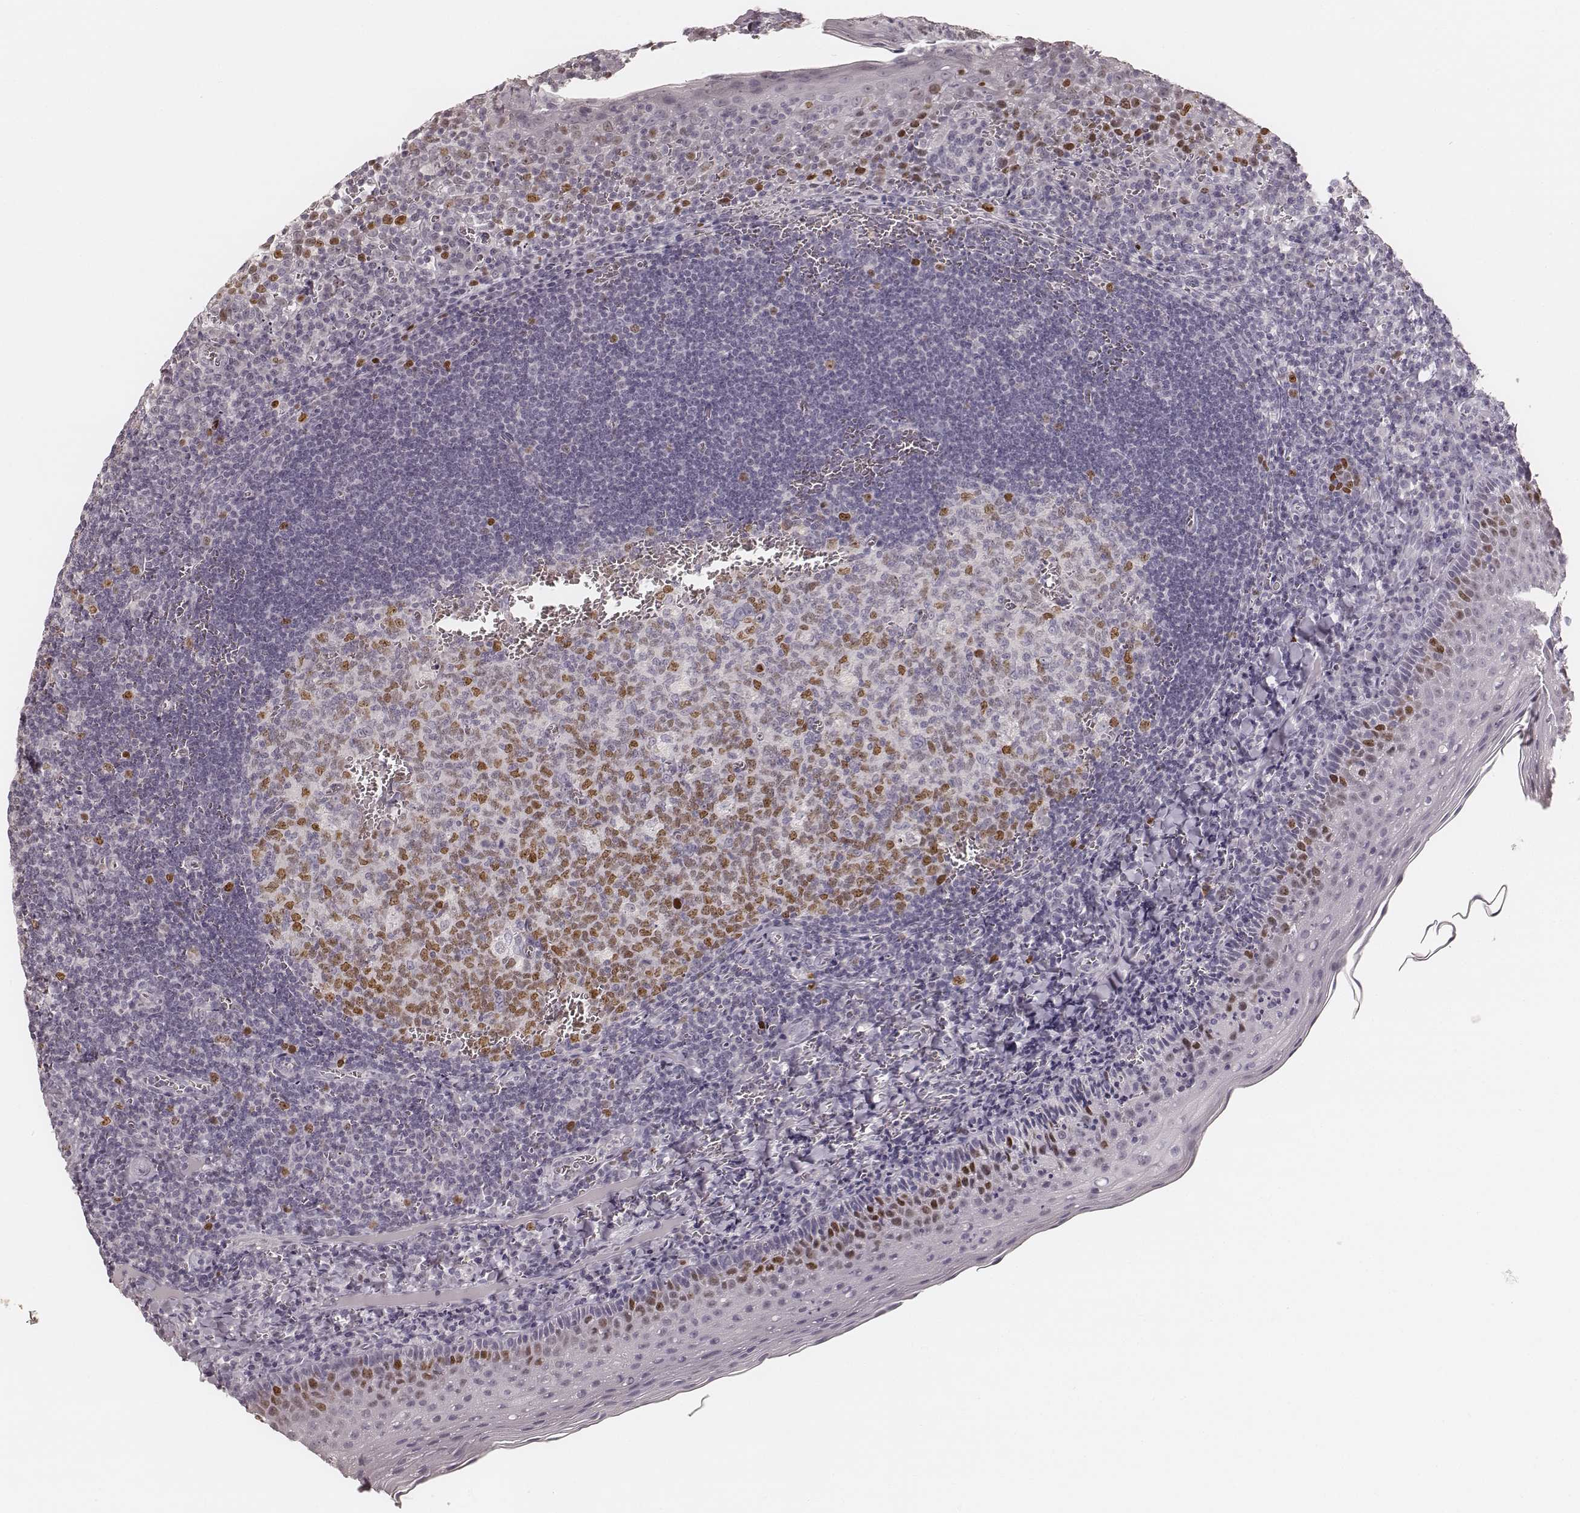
{"staining": {"intensity": "moderate", "quantity": "25%-75%", "location": "nuclear"}, "tissue": "tonsil", "cell_type": "Germinal center cells", "image_type": "normal", "snomed": [{"axis": "morphology", "description": "Normal tissue, NOS"}, {"axis": "morphology", "description": "Inflammation, NOS"}, {"axis": "topography", "description": "Tonsil"}], "caption": "High-power microscopy captured an IHC micrograph of normal tonsil, revealing moderate nuclear expression in about 25%-75% of germinal center cells.", "gene": "TEX37", "patient": {"sex": "female", "age": 31}}